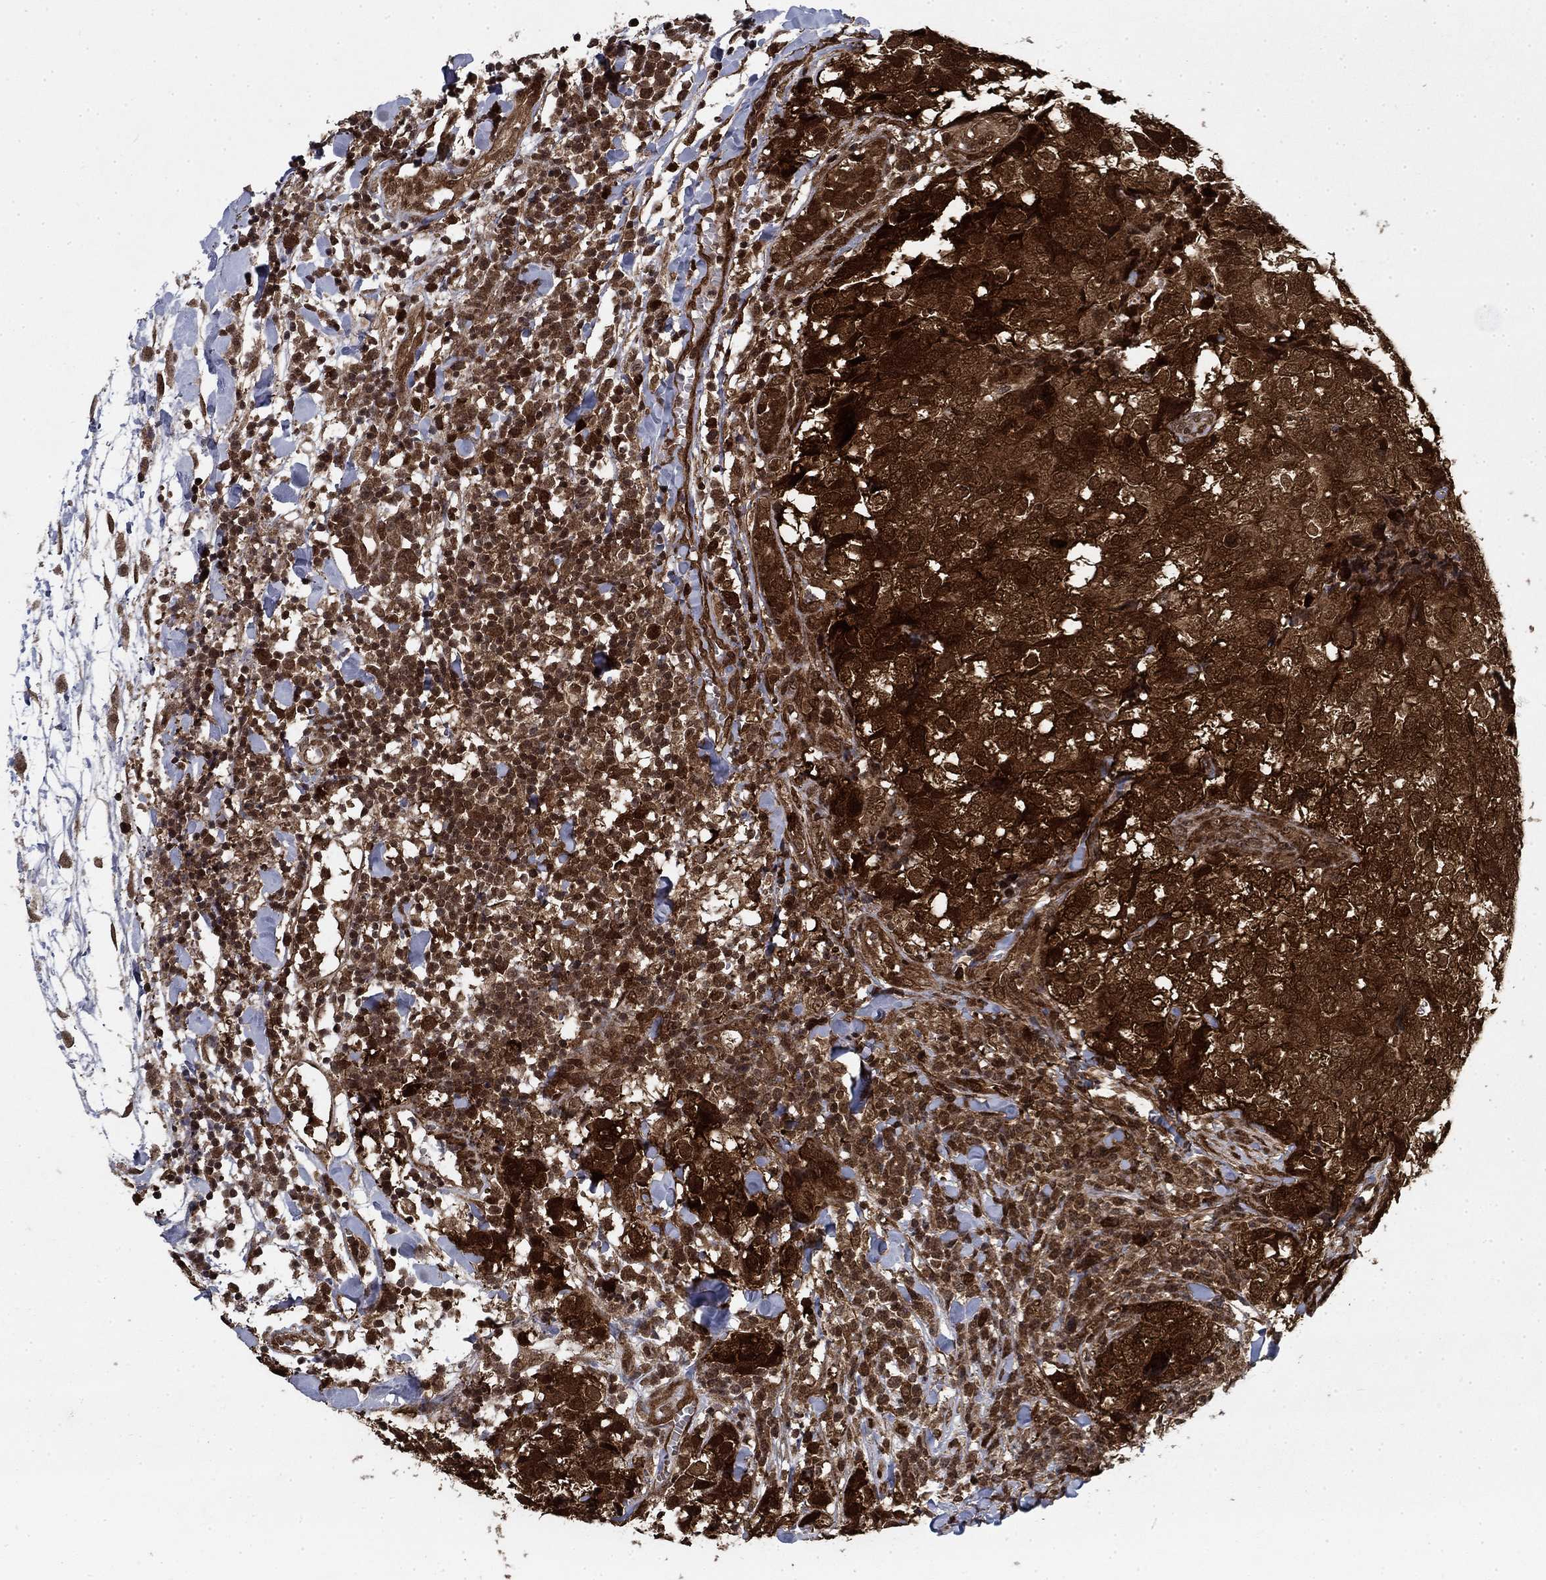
{"staining": {"intensity": "strong", "quantity": ">75%", "location": "cytoplasmic/membranous"}, "tissue": "breast cancer", "cell_type": "Tumor cells", "image_type": "cancer", "snomed": [{"axis": "morphology", "description": "Duct carcinoma"}, {"axis": "topography", "description": "Breast"}], "caption": "An image showing strong cytoplasmic/membranous staining in about >75% of tumor cells in infiltrating ductal carcinoma (breast), as visualized by brown immunohistochemical staining.", "gene": "DNAJA1", "patient": {"sex": "female", "age": 30}}